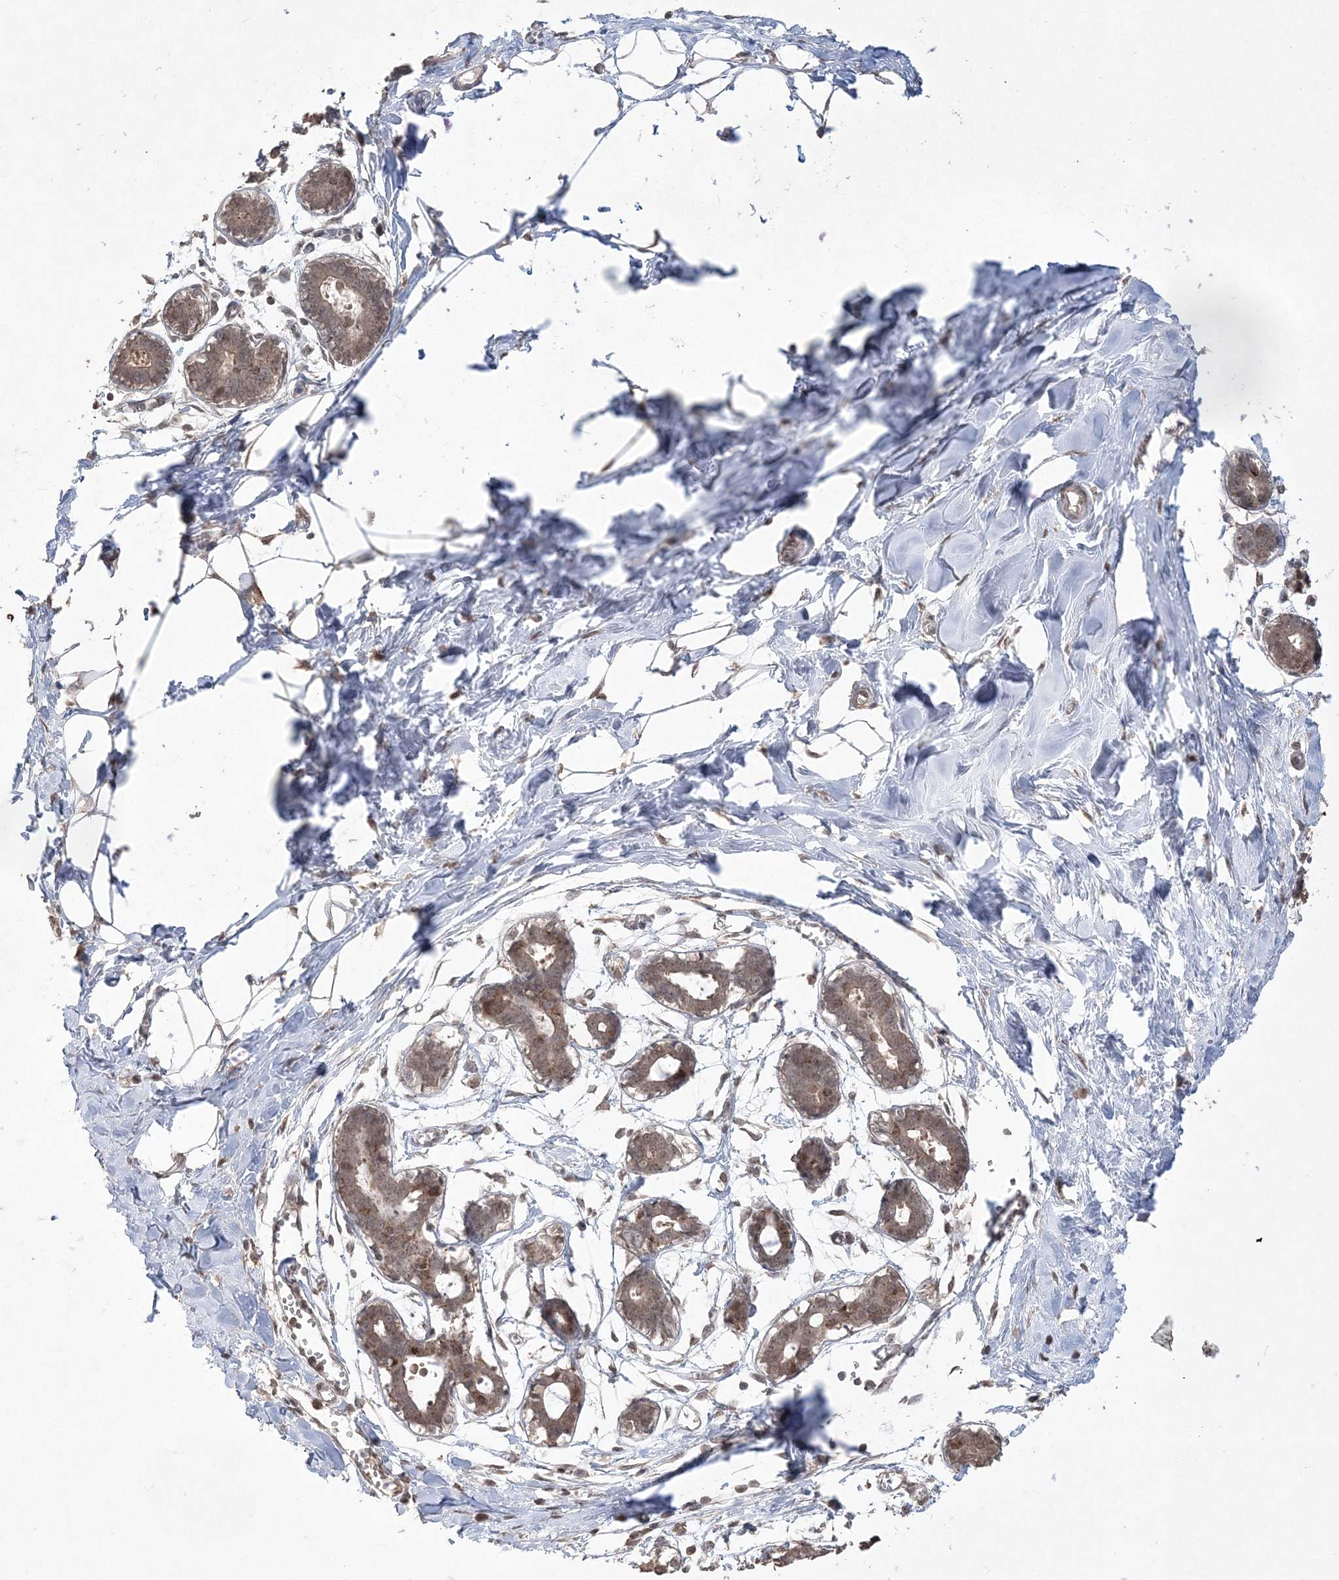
{"staining": {"intensity": "moderate", "quantity": "25%-75%", "location": "nuclear"}, "tissue": "breast", "cell_type": "Adipocytes", "image_type": "normal", "snomed": [{"axis": "morphology", "description": "Normal tissue, NOS"}, {"axis": "topography", "description": "Breast"}], "caption": "Immunohistochemistry (IHC) histopathology image of normal breast: breast stained using immunohistochemistry (IHC) exhibits medium levels of moderate protein expression localized specifically in the nuclear of adipocytes, appearing as a nuclear brown color.", "gene": "EHHADH", "patient": {"sex": "female", "age": 27}}